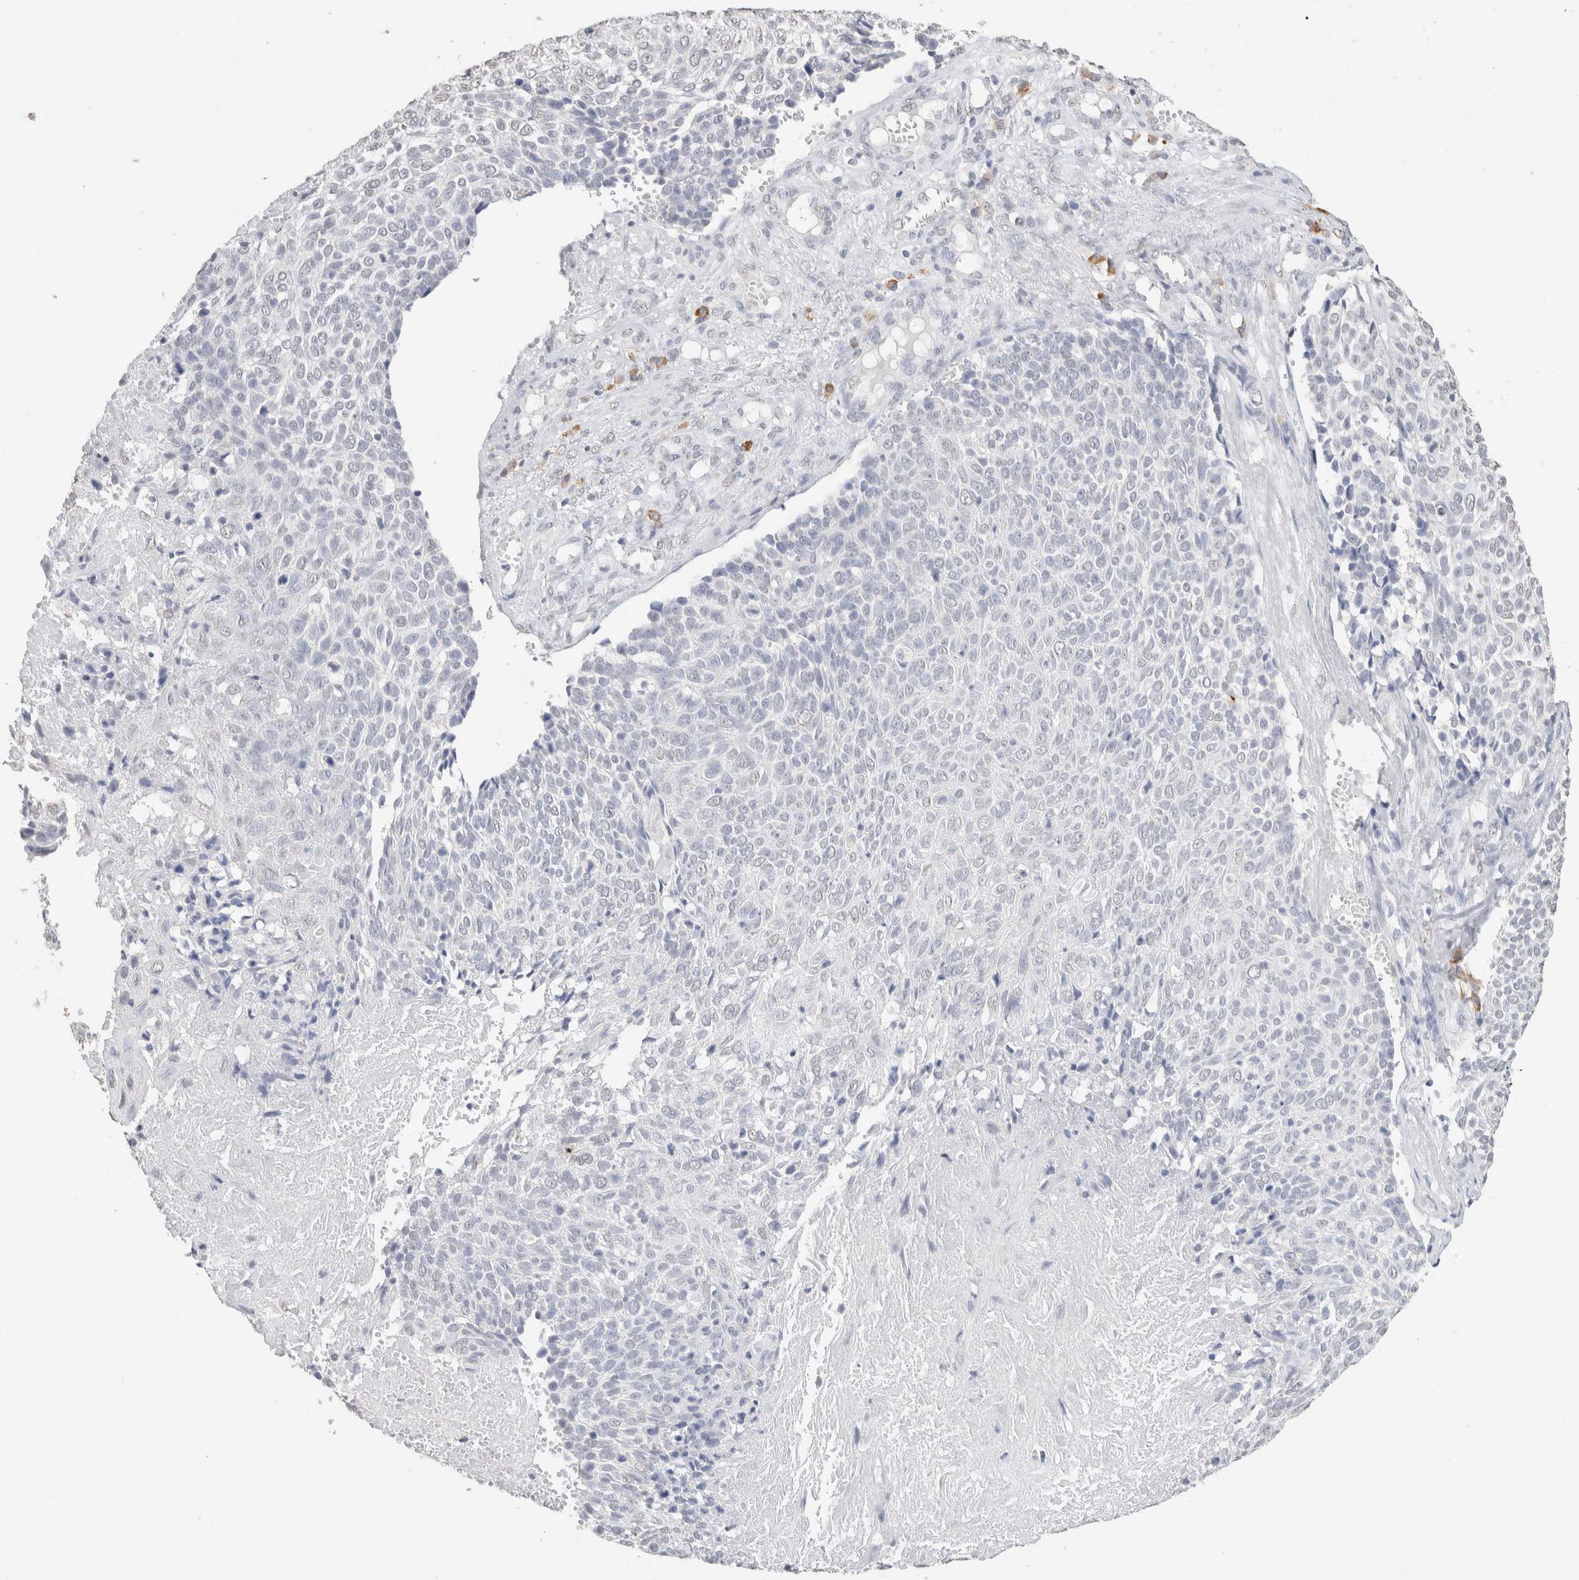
{"staining": {"intensity": "negative", "quantity": "none", "location": "none"}, "tissue": "cervical cancer", "cell_type": "Tumor cells", "image_type": "cancer", "snomed": [{"axis": "morphology", "description": "Squamous cell carcinoma, NOS"}, {"axis": "topography", "description": "Cervix"}], "caption": "Immunohistochemical staining of human cervical cancer shows no significant positivity in tumor cells.", "gene": "CD80", "patient": {"sex": "female", "age": 74}}